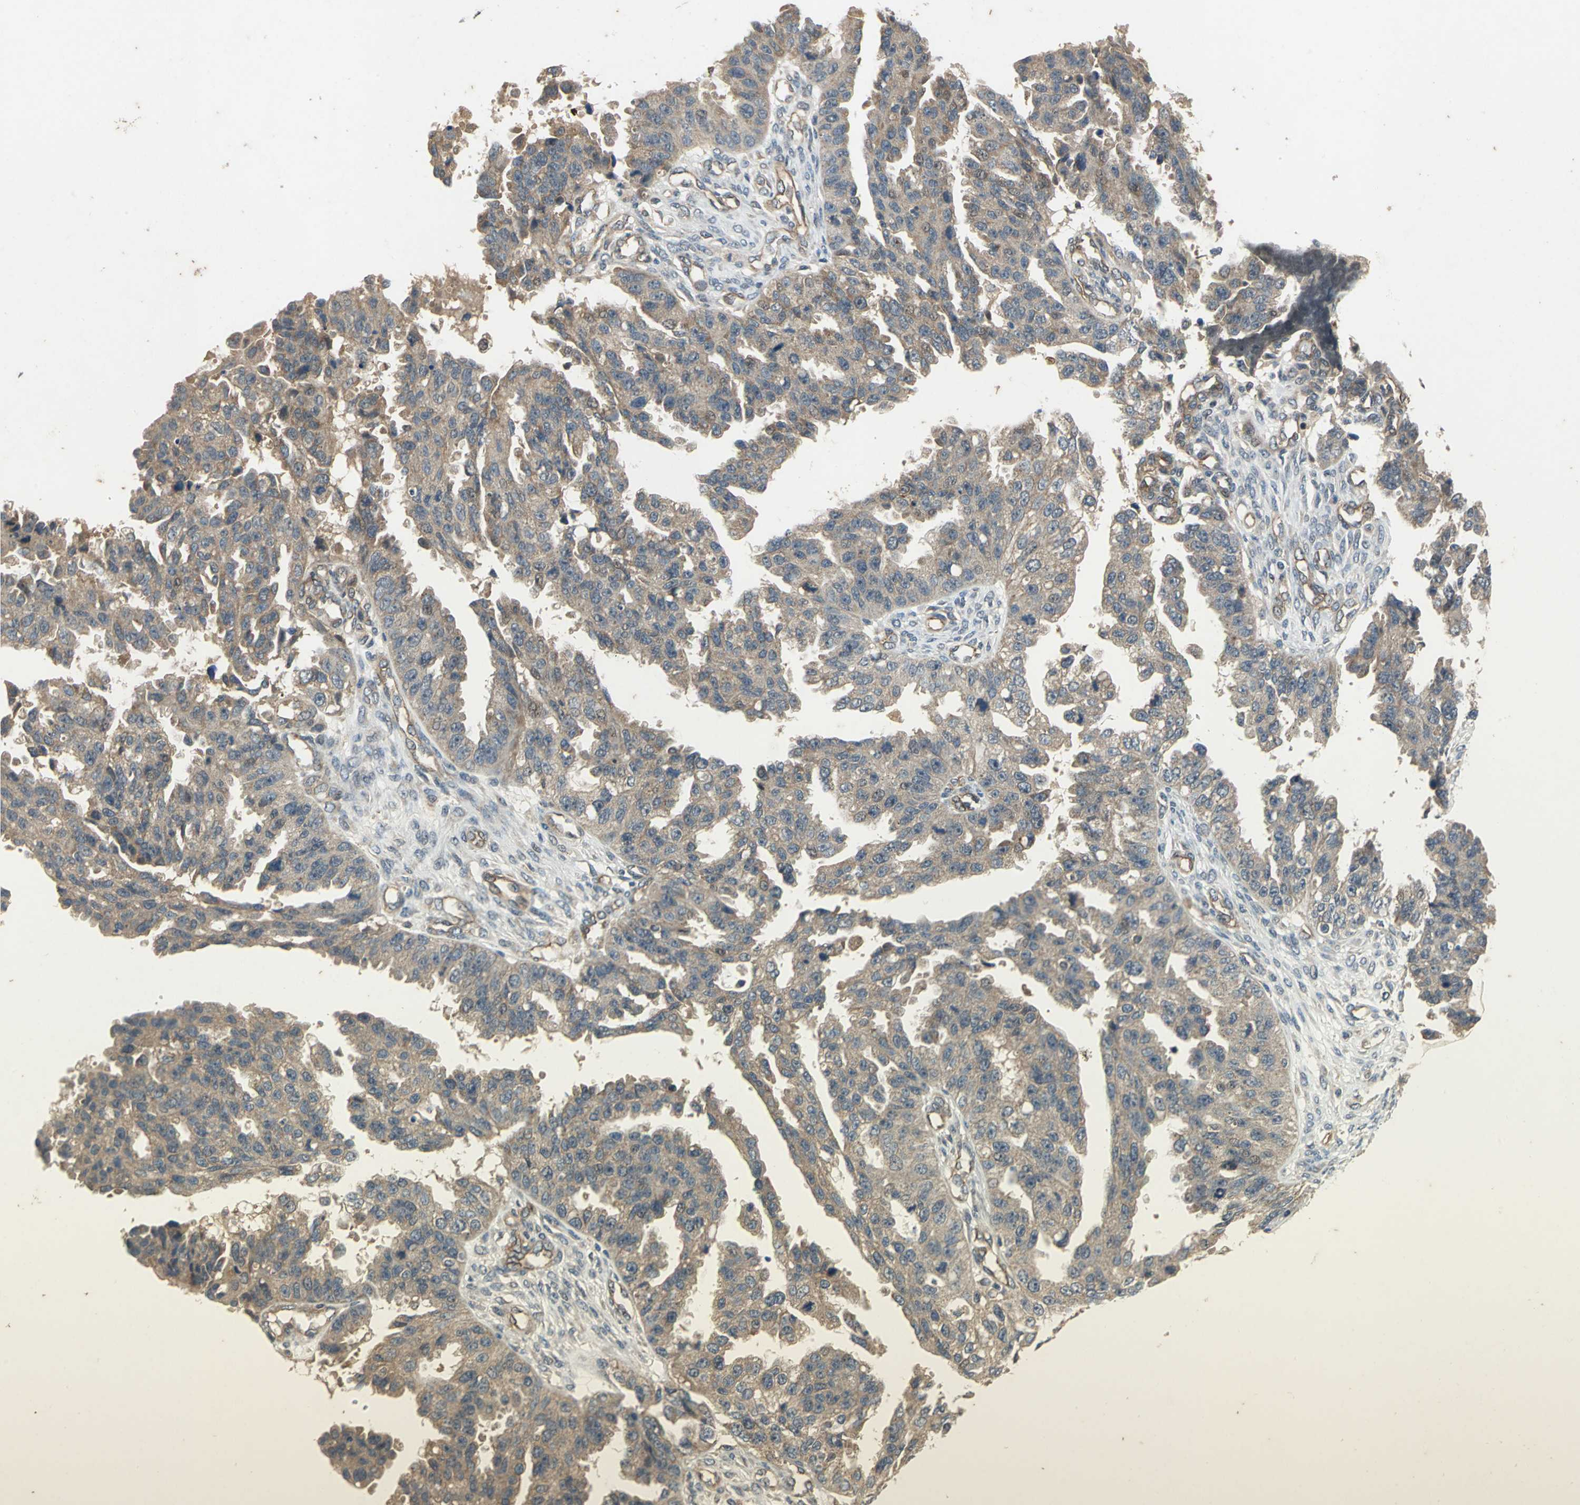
{"staining": {"intensity": "weak", "quantity": ">75%", "location": "cytoplasmic/membranous"}, "tissue": "ovarian cancer", "cell_type": "Tumor cells", "image_type": "cancer", "snomed": [{"axis": "morphology", "description": "Carcinoma, NOS"}, {"axis": "topography", "description": "Soft tissue"}, {"axis": "topography", "description": "Ovary"}], "caption": "DAB immunohistochemical staining of human ovarian cancer (carcinoma) shows weak cytoplasmic/membranous protein positivity in about >75% of tumor cells.", "gene": "EMCN", "patient": {"sex": "female", "age": 54}}